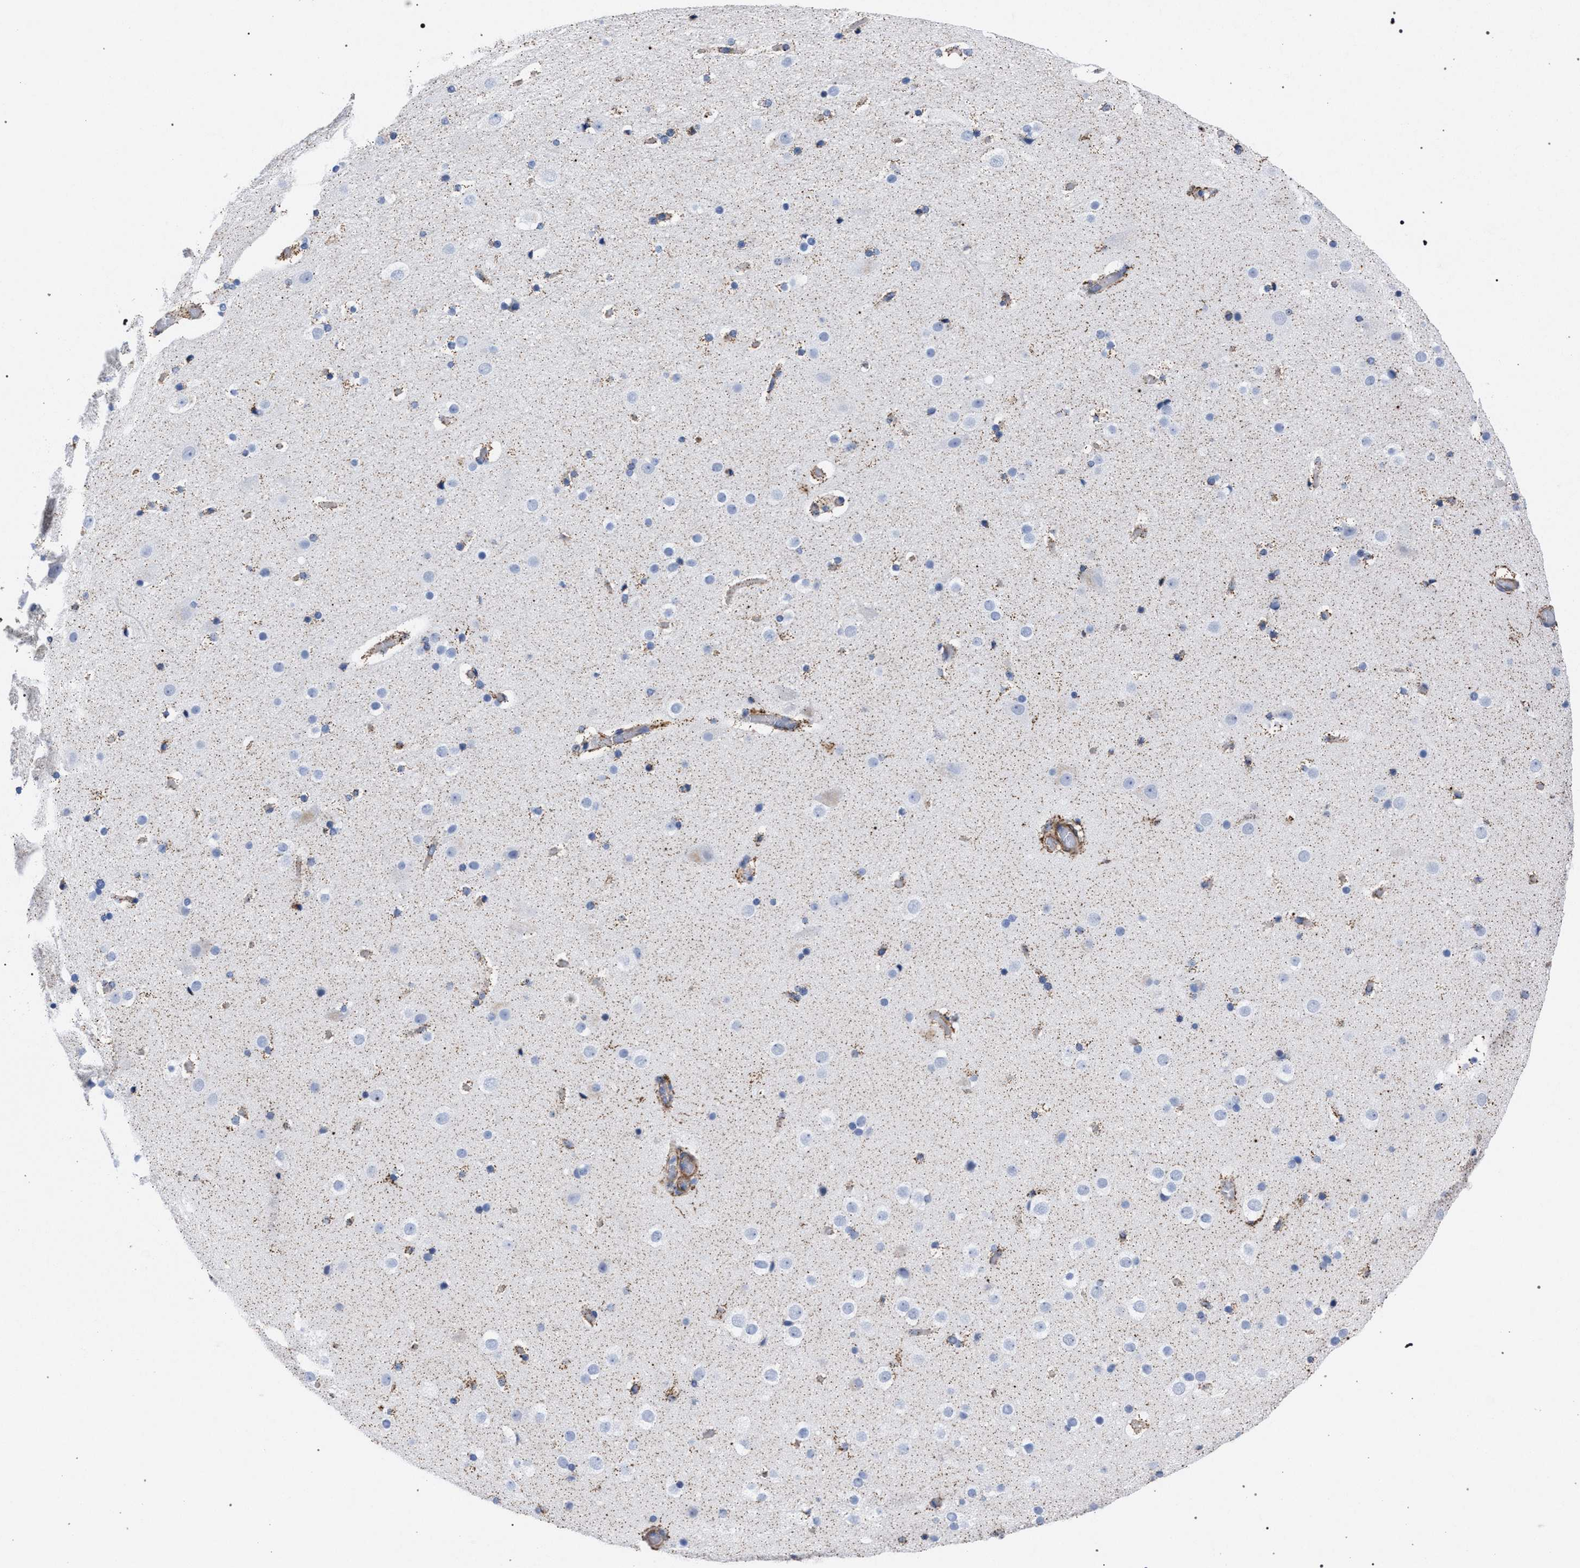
{"staining": {"intensity": "moderate", "quantity": ">75%", "location": "cytoplasmic/membranous"}, "tissue": "cerebral cortex", "cell_type": "Endothelial cells", "image_type": "normal", "snomed": [{"axis": "morphology", "description": "Normal tissue, NOS"}, {"axis": "topography", "description": "Cerebral cortex"}], "caption": "The histopathology image shows staining of normal cerebral cortex, revealing moderate cytoplasmic/membranous protein staining (brown color) within endothelial cells.", "gene": "ACADS", "patient": {"sex": "male", "age": 57}}